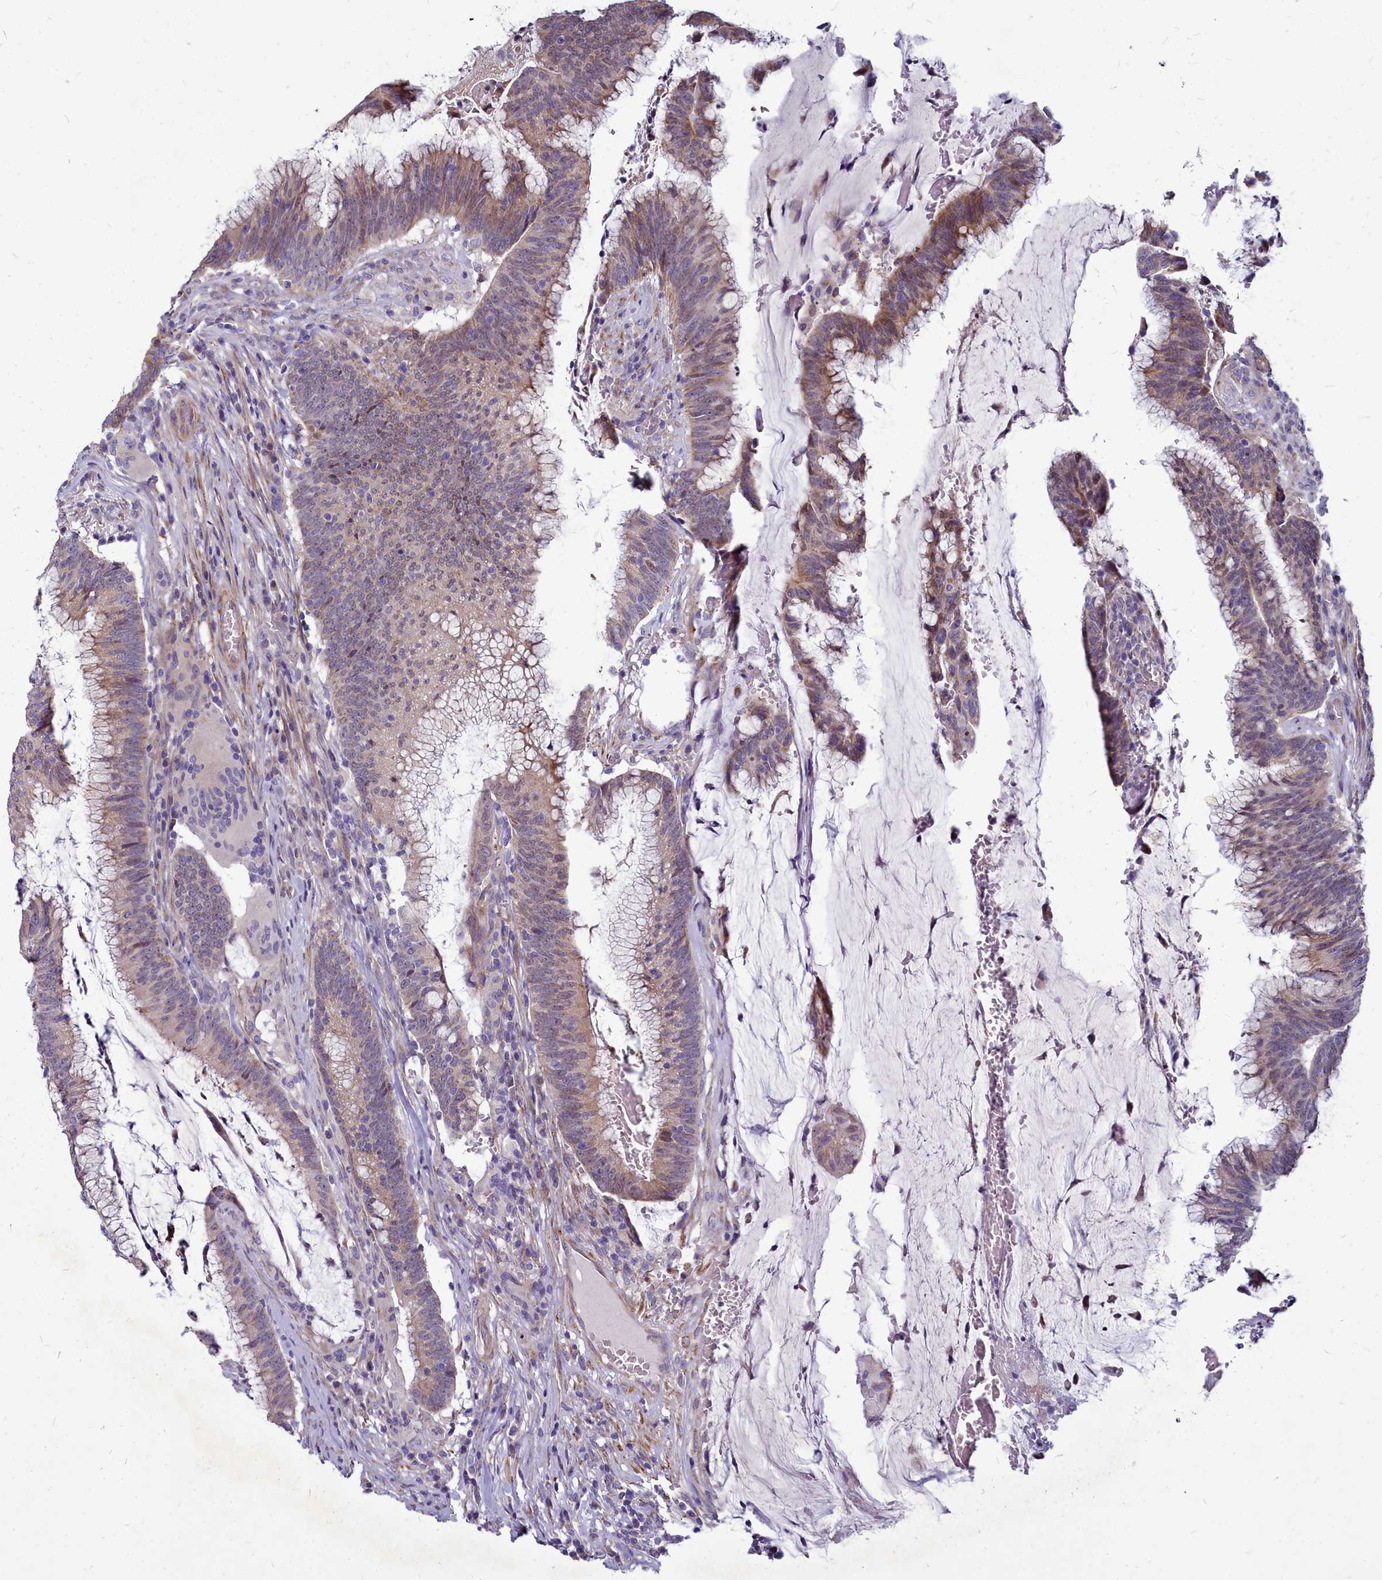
{"staining": {"intensity": "moderate", "quantity": "25%-75%", "location": "cytoplasmic/membranous"}, "tissue": "colorectal cancer", "cell_type": "Tumor cells", "image_type": "cancer", "snomed": [{"axis": "morphology", "description": "Adenocarcinoma, NOS"}, {"axis": "topography", "description": "Rectum"}], "caption": "Moderate cytoplasmic/membranous protein positivity is present in about 25%-75% of tumor cells in colorectal cancer (adenocarcinoma).", "gene": "SMPD4", "patient": {"sex": "female", "age": 77}}